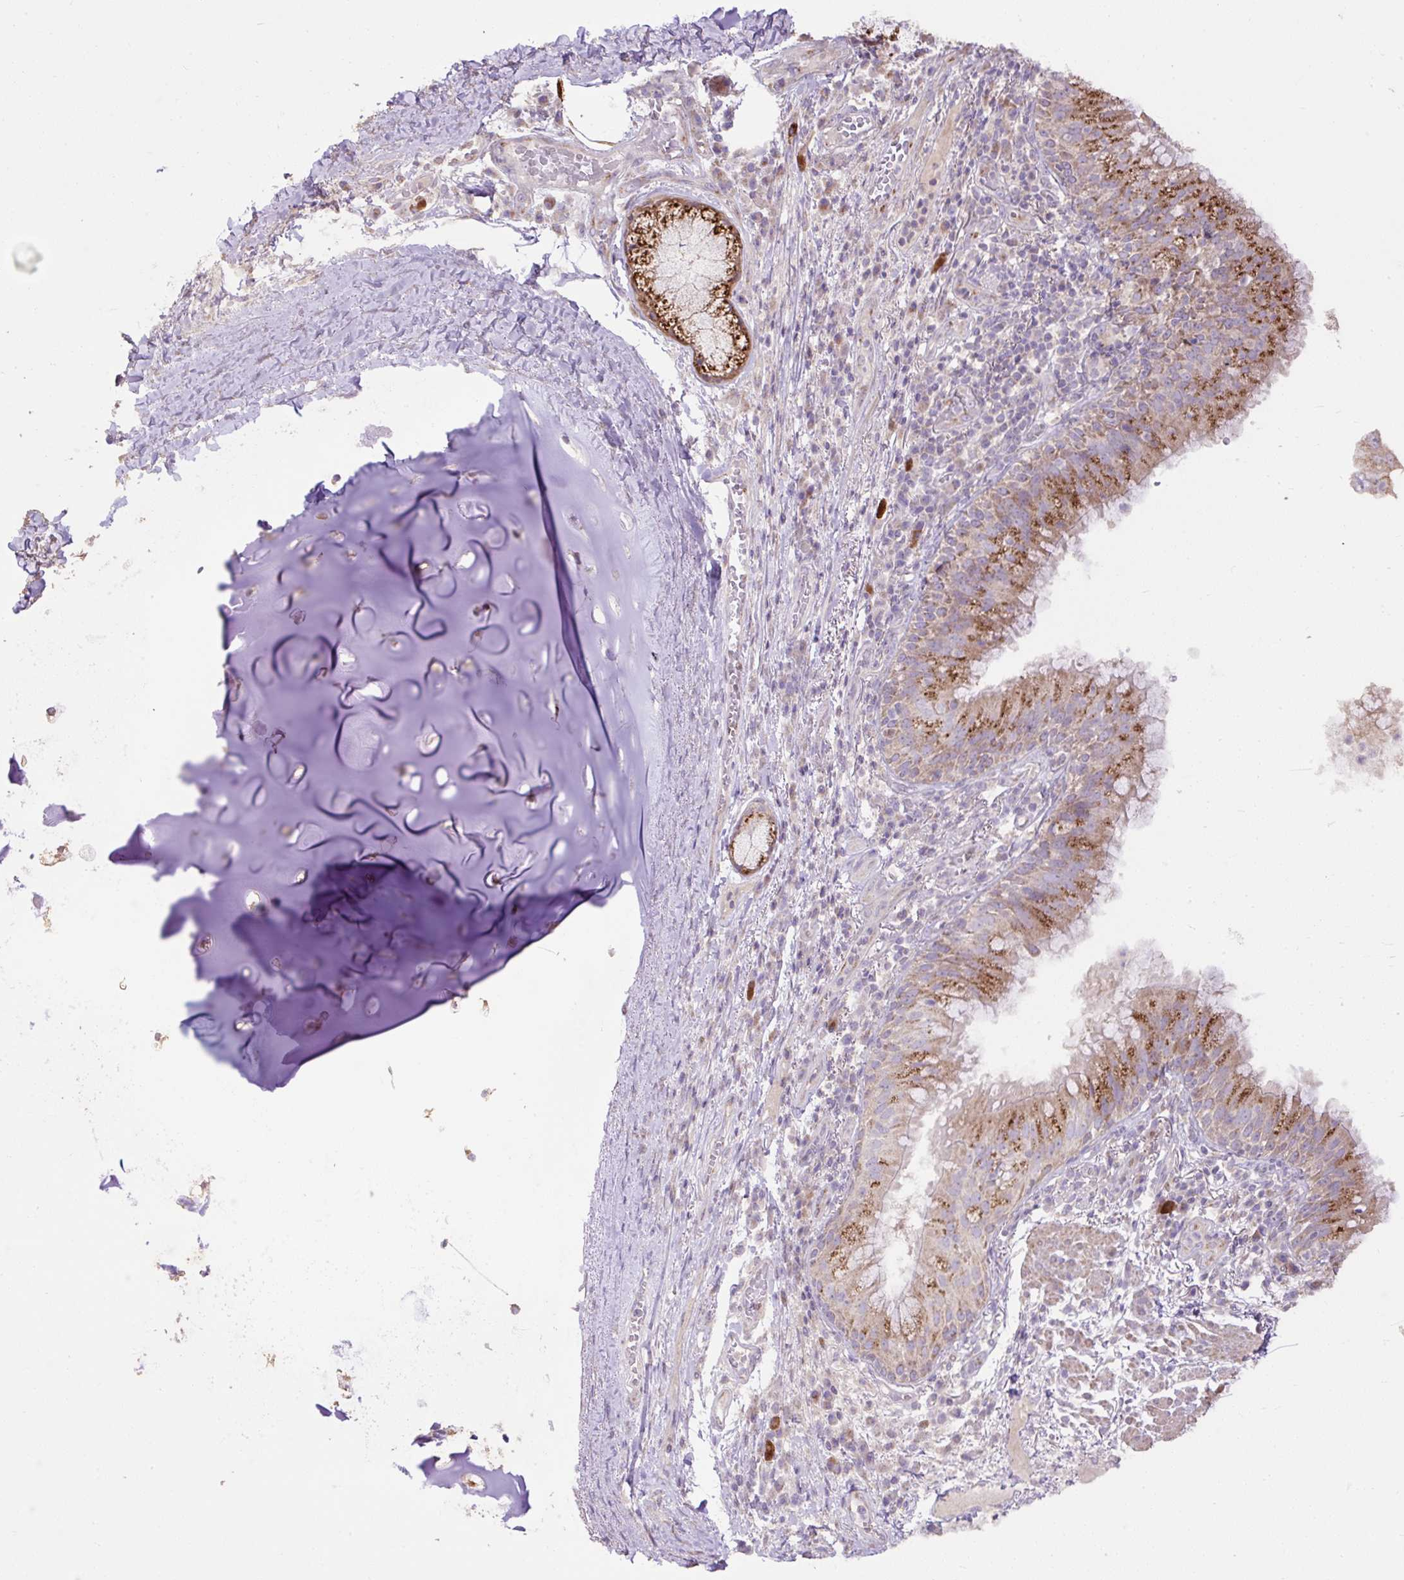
{"staining": {"intensity": "moderate", "quantity": "25%-75%", "location": "cytoplasmic/membranous"}, "tissue": "bronchus", "cell_type": "Respiratory epithelial cells", "image_type": "normal", "snomed": [{"axis": "morphology", "description": "Normal tissue, NOS"}, {"axis": "topography", "description": "Cartilage tissue"}, {"axis": "topography", "description": "Bronchus"}], "caption": "IHC staining of normal bronchus, which exhibits medium levels of moderate cytoplasmic/membranous expression in about 25%-75% of respiratory epithelial cells indicating moderate cytoplasmic/membranous protein expression. The staining was performed using DAB (3,3'-diaminobenzidine) (brown) for protein detection and nuclei were counterstained in hematoxylin (blue).", "gene": "ABR", "patient": {"sex": "male", "age": 56}}